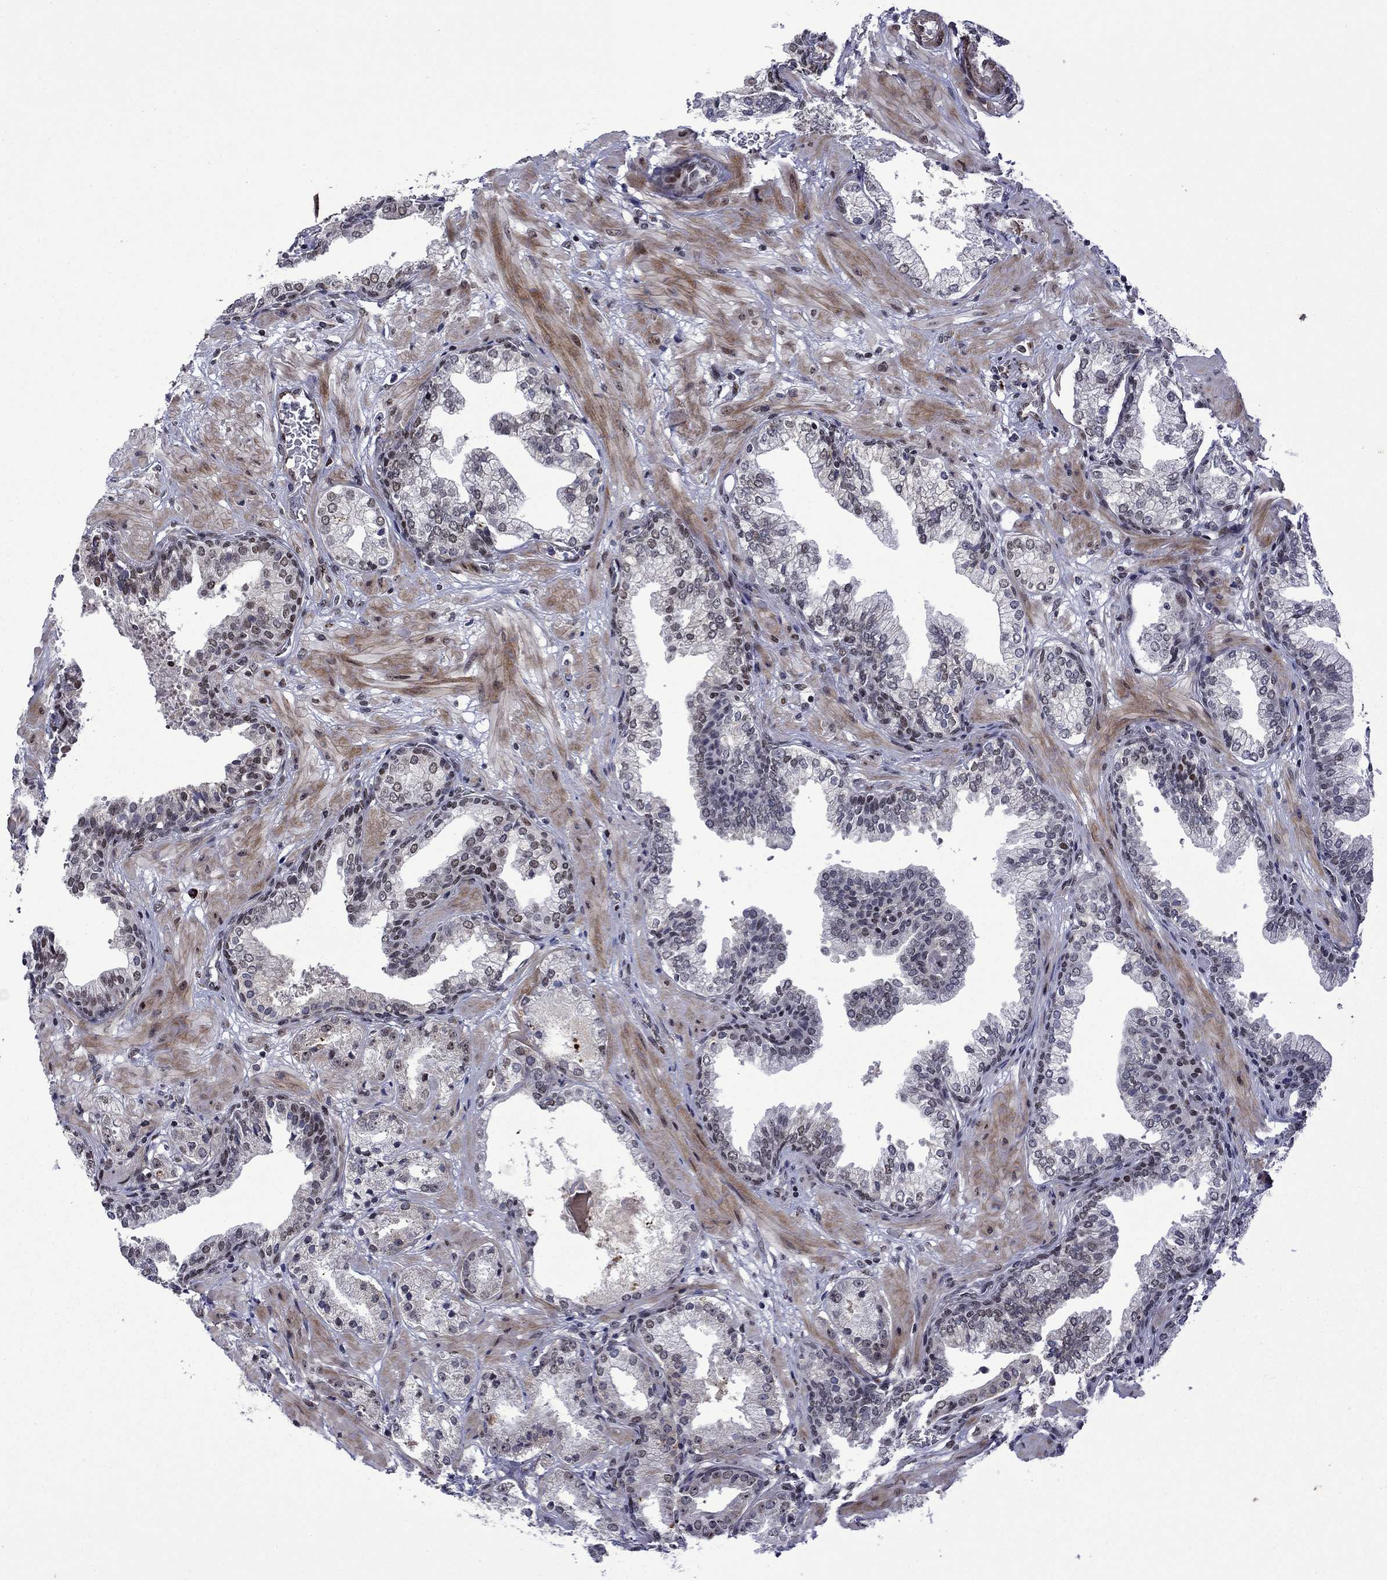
{"staining": {"intensity": "weak", "quantity": "<25%", "location": "cytoplasmic/membranous"}, "tissue": "prostate cancer", "cell_type": "Tumor cells", "image_type": "cancer", "snomed": [{"axis": "morphology", "description": "Adenocarcinoma, NOS"}, {"axis": "topography", "description": "Prostate and seminal vesicle, NOS"}, {"axis": "topography", "description": "Prostate"}], "caption": "Immunohistochemistry micrograph of neoplastic tissue: human adenocarcinoma (prostate) stained with DAB (3,3'-diaminobenzidine) demonstrates no significant protein staining in tumor cells.", "gene": "SURF2", "patient": {"sex": "male", "age": 44}}